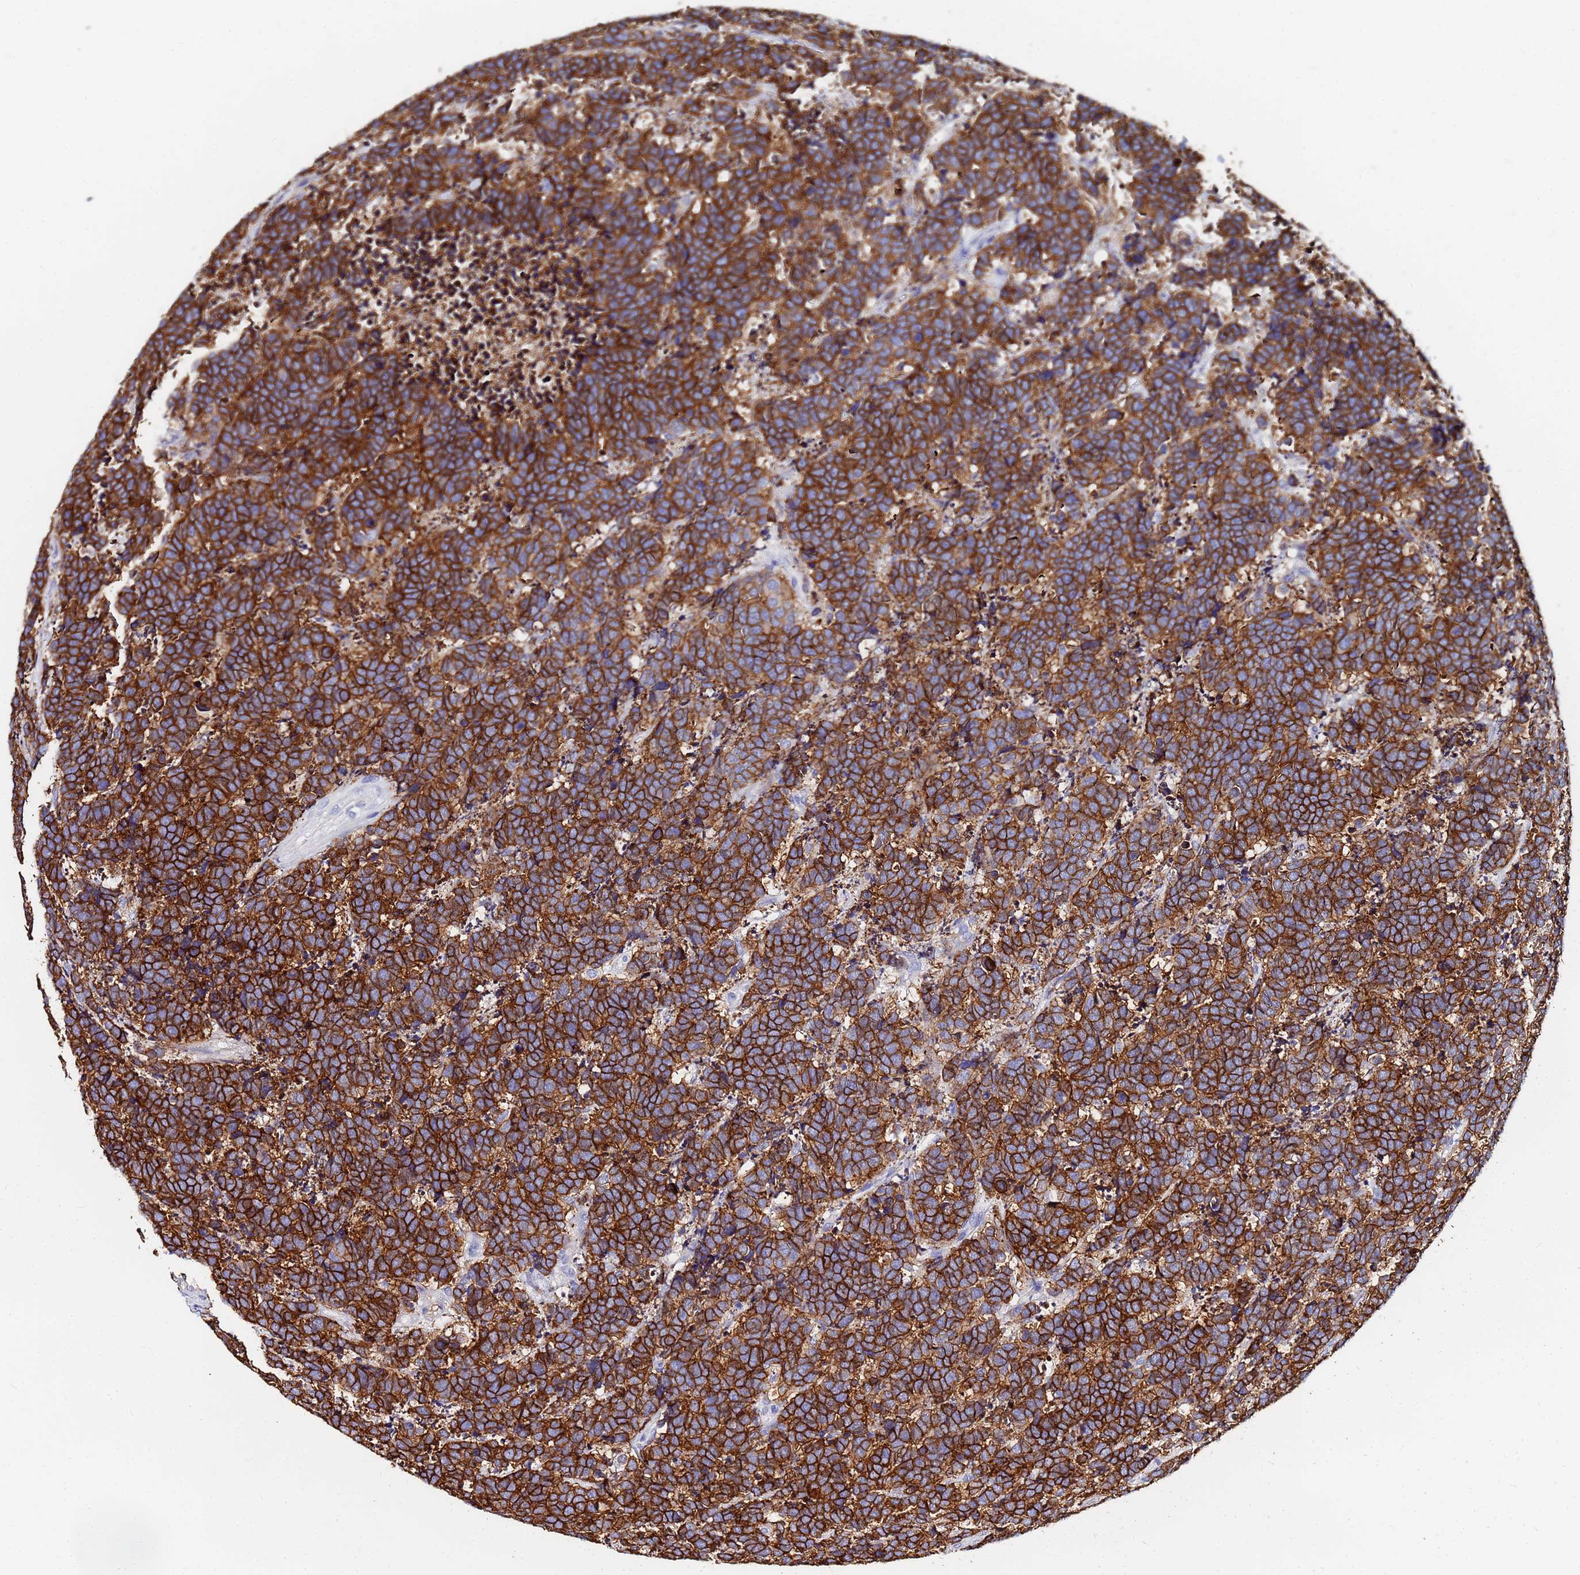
{"staining": {"intensity": "strong", "quantity": ">75%", "location": "cytoplasmic/membranous"}, "tissue": "carcinoid", "cell_type": "Tumor cells", "image_type": "cancer", "snomed": [{"axis": "morphology", "description": "Carcinoma, NOS"}, {"axis": "morphology", "description": "Carcinoid, malignant, NOS"}, {"axis": "topography", "description": "Urinary bladder"}], "caption": "Carcinoma tissue demonstrates strong cytoplasmic/membranous expression in about >75% of tumor cells, visualized by immunohistochemistry. (DAB IHC, brown staining for protein, blue staining for nuclei).", "gene": "BASP1", "patient": {"sex": "male", "age": 57}}